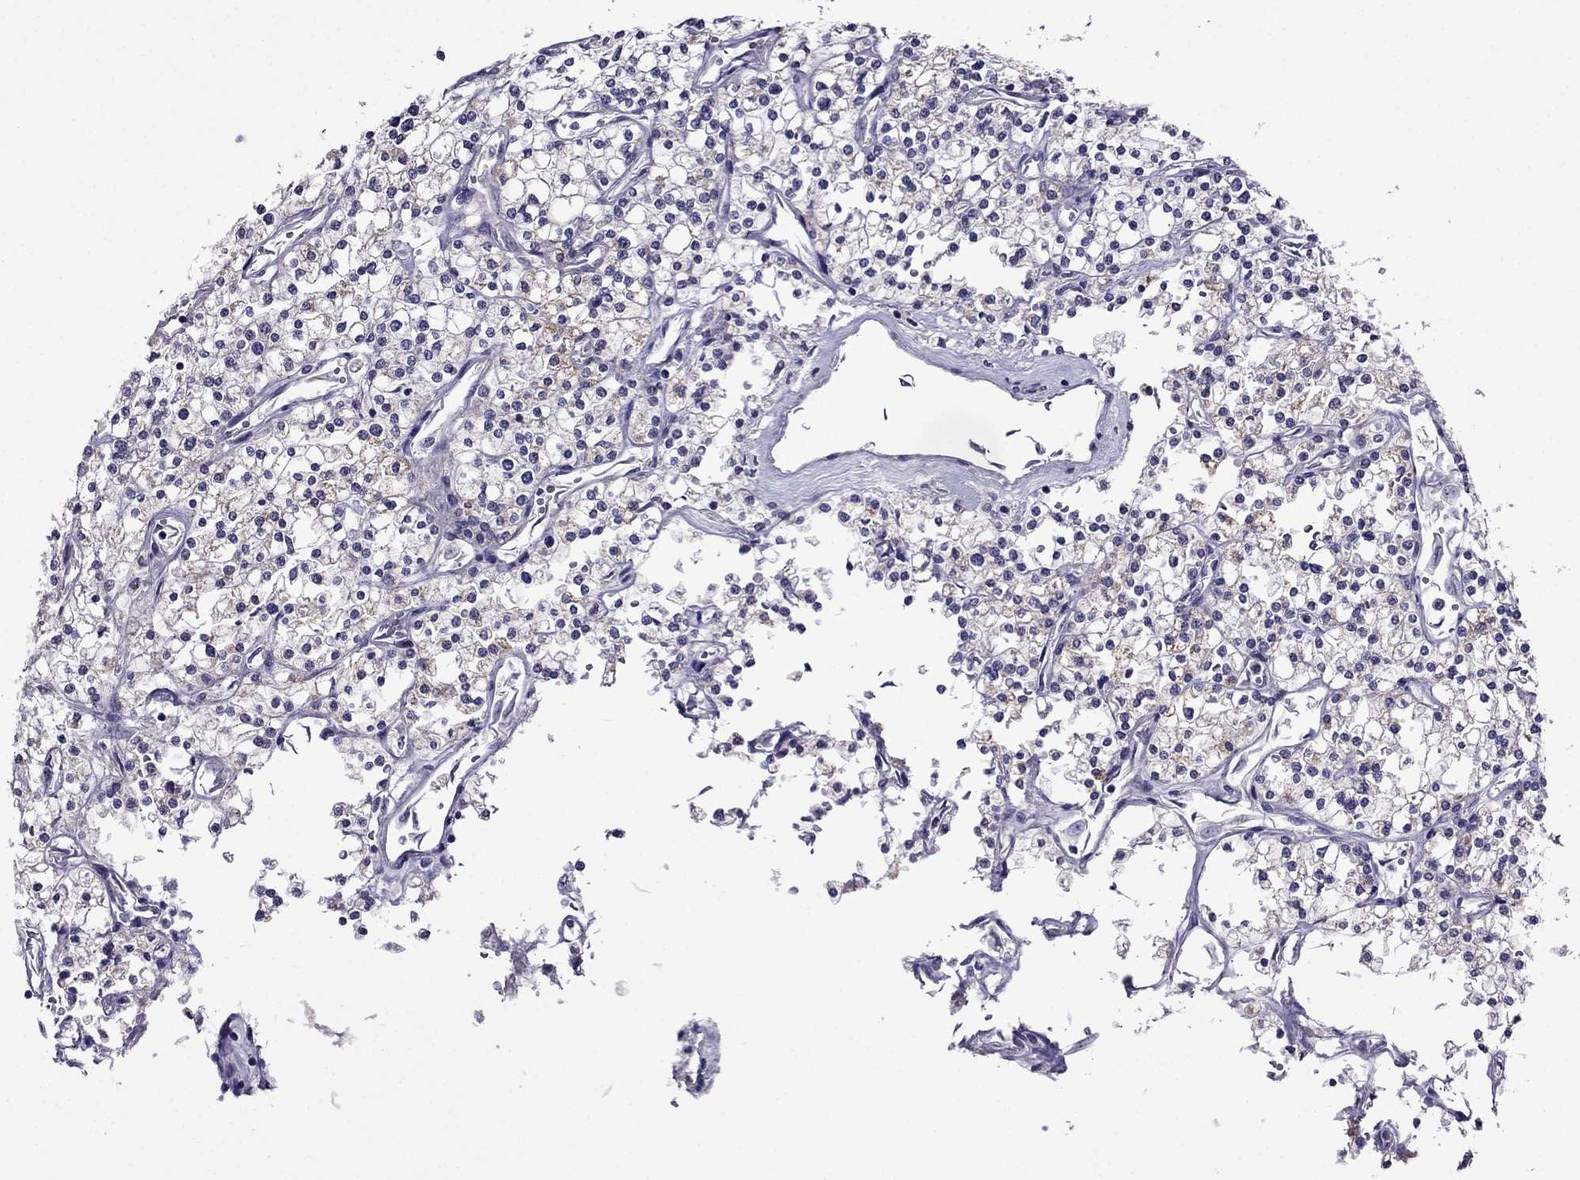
{"staining": {"intensity": "moderate", "quantity": "<25%", "location": "cytoplasmic/membranous"}, "tissue": "renal cancer", "cell_type": "Tumor cells", "image_type": "cancer", "snomed": [{"axis": "morphology", "description": "Adenocarcinoma, NOS"}, {"axis": "topography", "description": "Kidney"}], "caption": "Protein staining of renal cancer tissue shows moderate cytoplasmic/membranous expression in approximately <25% of tumor cells. Immunohistochemistry (ihc) stains the protein of interest in brown and the nuclei are stained blue.", "gene": "SPTBN4", "patient": {"sex": "male", "age": 80}}